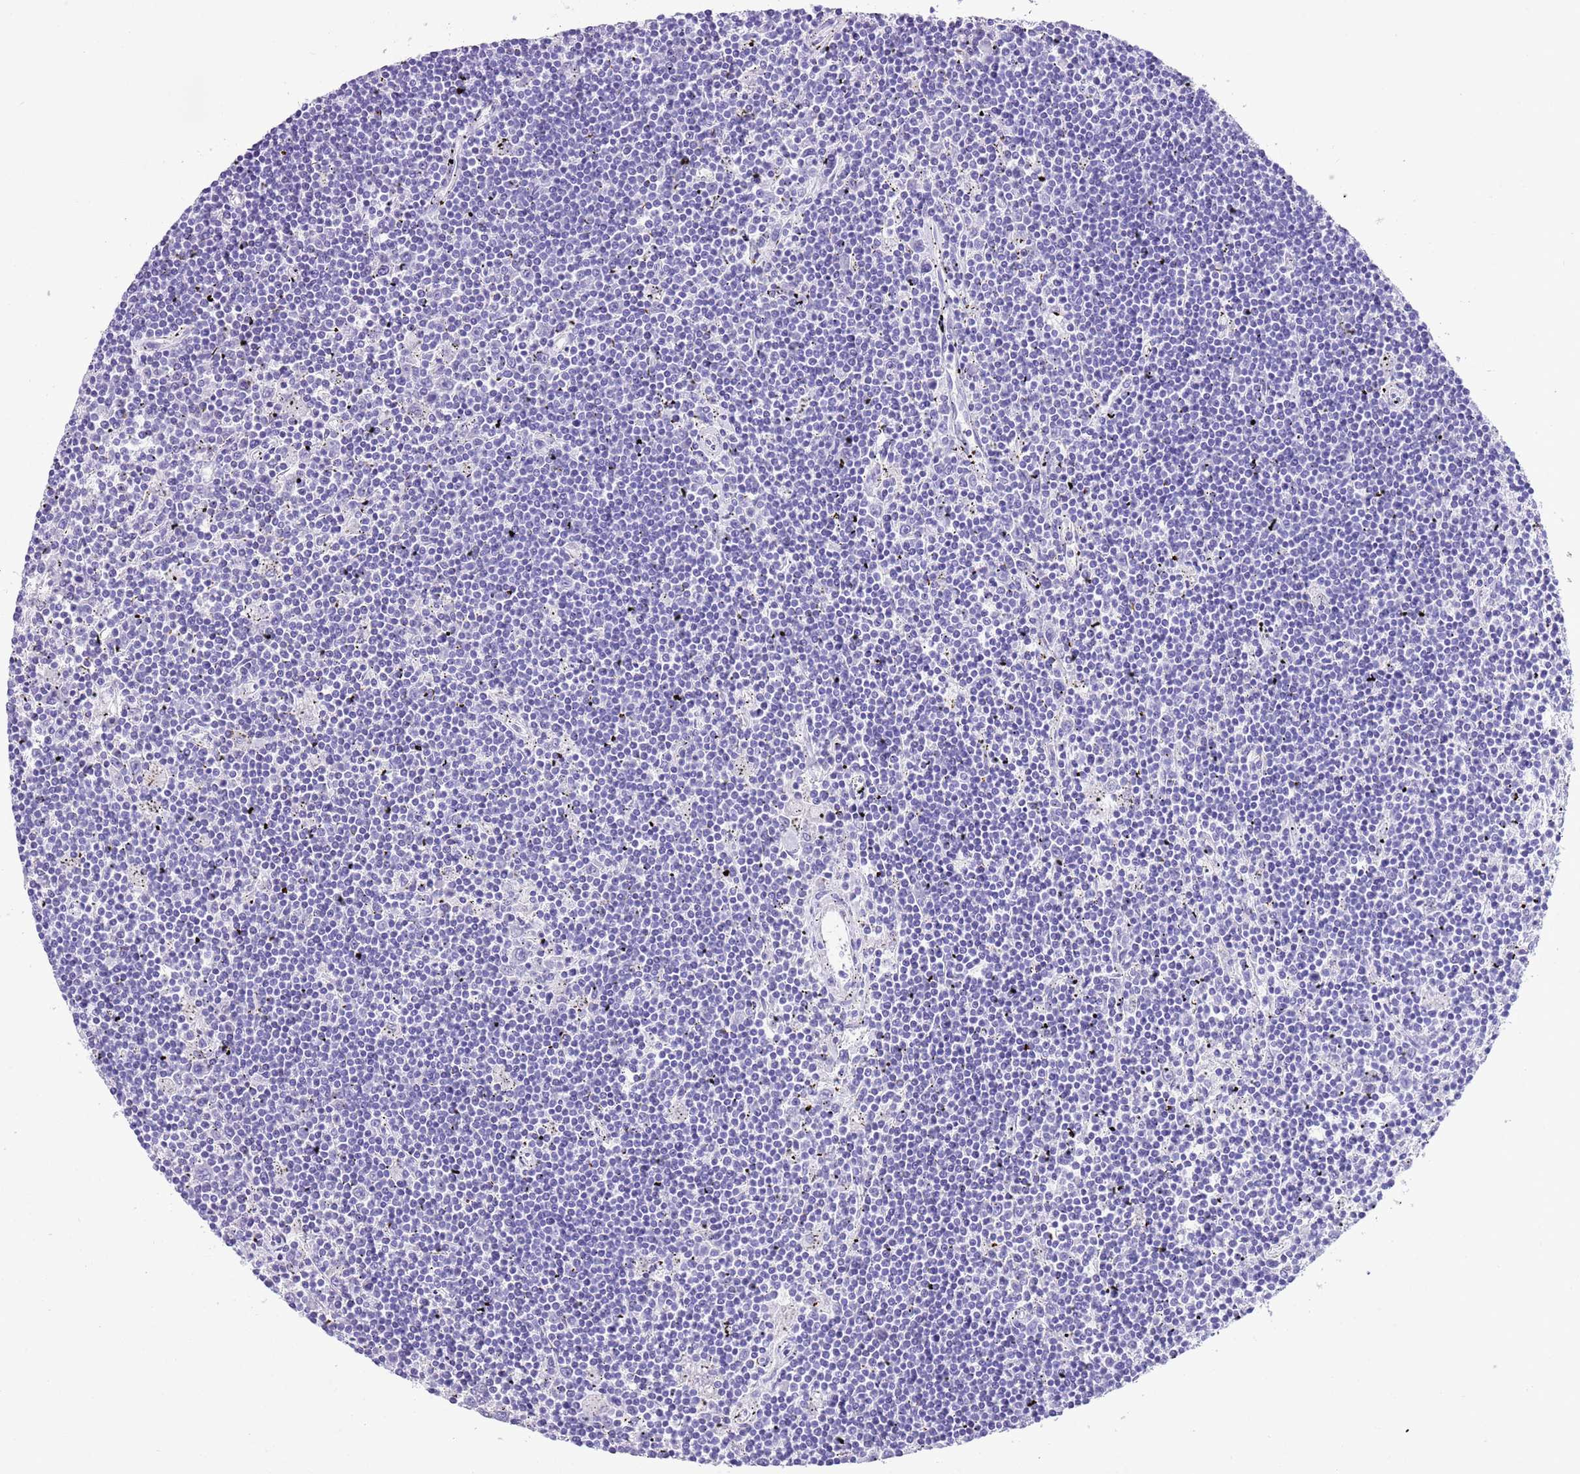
{"staining": {"intensity": "negative", "quantity": "none", "location": "none"}, "tissue": "lymphoma", "cell_type": "Tumor cells", "image_type": "cancer", "snomed": [{"axis": "morphology", "description": "Malignant lymphoma, non-Hodgkin's type, Low grade"}, {"axis": "topography", "description": "Spleen"}], "caption": "High magnification brightfield microscopy of low-grade malignant lymphoma, non-Hodgkin's type stained with DAB (3,3'-diaminobenzidine) (brown) and counterstained with hematoxylin (blue): tumor cells show no significant positivity.", "gene": "TBC1D10B", "patient": {"sex": "male", "age": 76}}